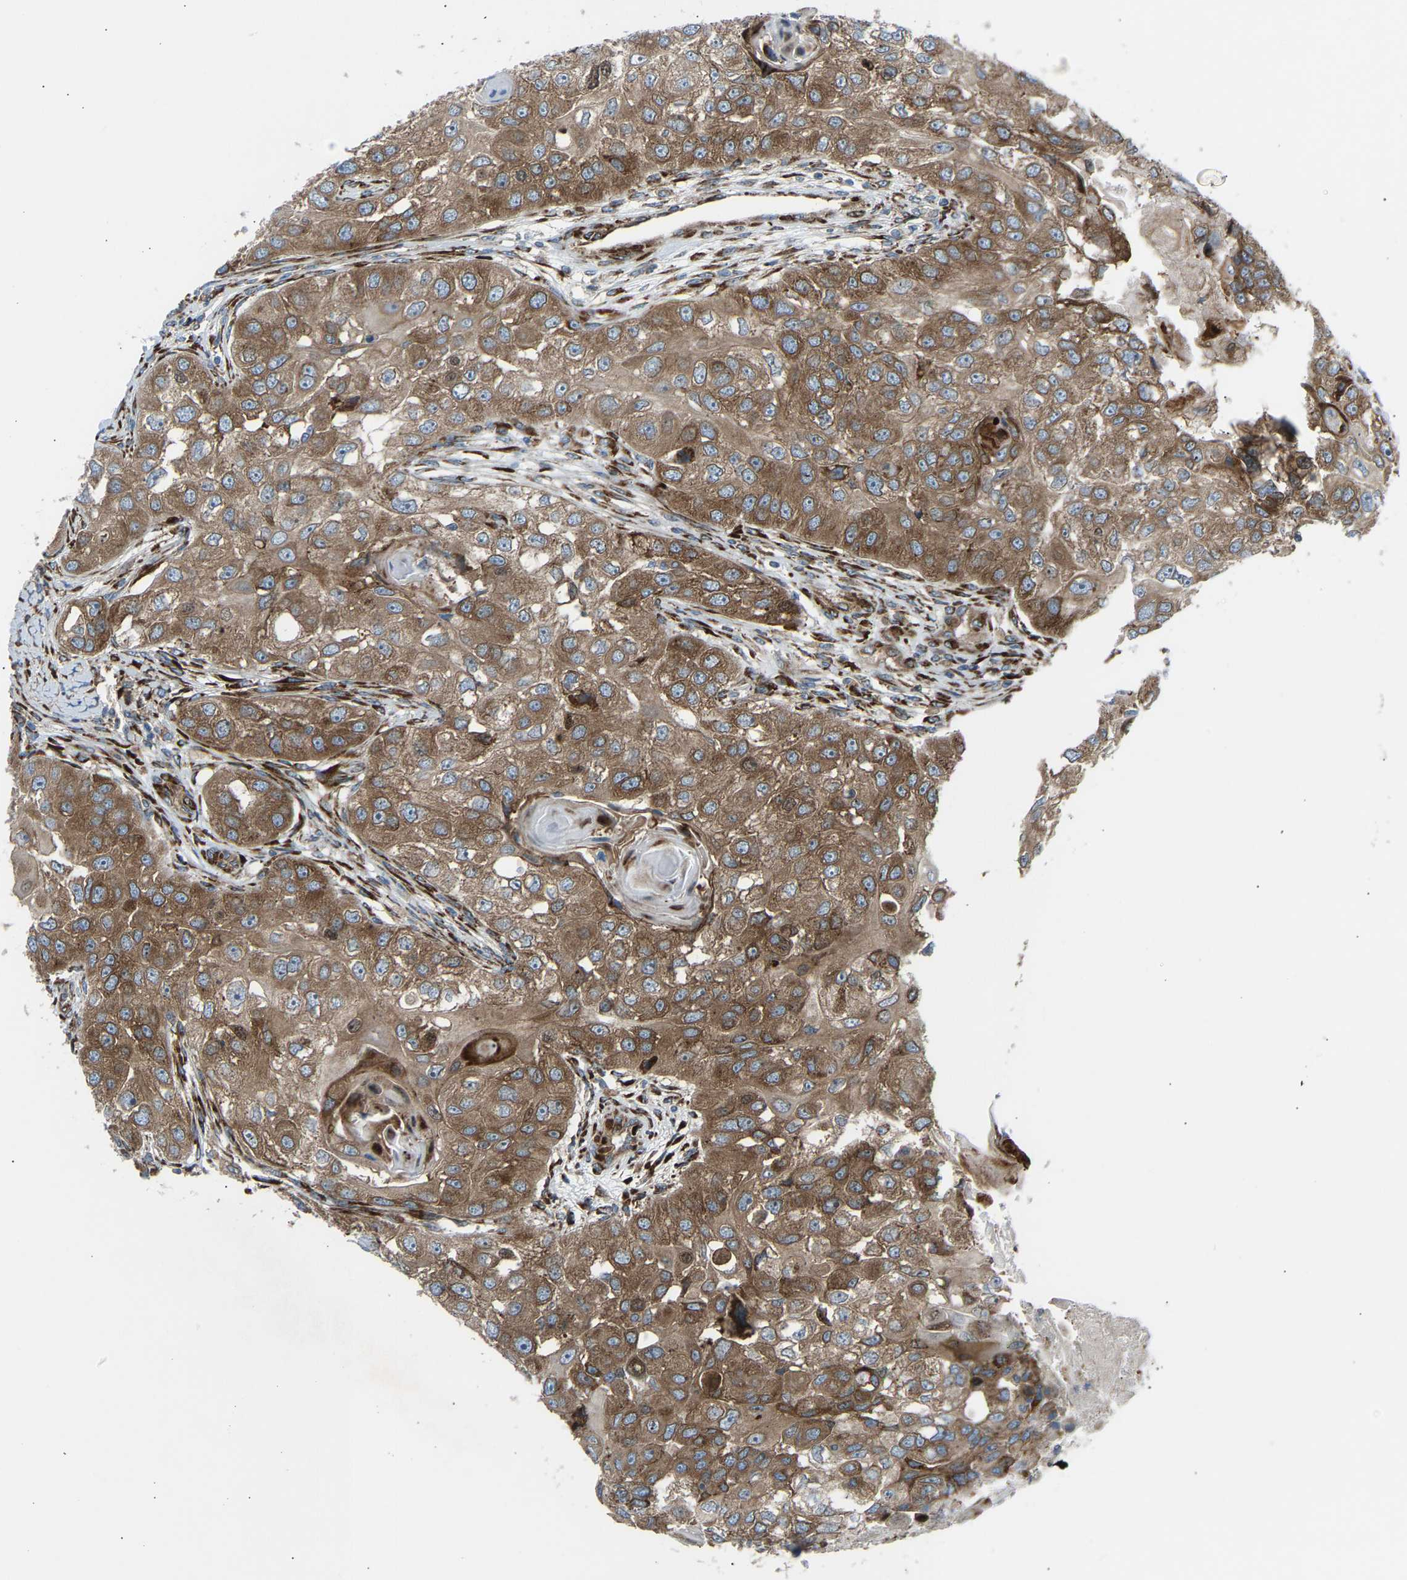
{"staining": {"intensity": "strong", "quantity": ">75%", "location": "cytoplasmic/membranous"}, "tissue": "head and neck cancer", "cell_type": "Tumor cells", "image_type": "cancer", "snomed": [{"axis": "morphology", "description": "Normal tissue, NOS"}, {"axis": "morphology", "description": "Squamous cell carcinoma, NOS"}, {"axis": "topography", "description": "Skeletal muscle"}, {"axis": "topography", "description": "Head-Neck"}], "caption": "IHC of head and neck cancer reveals high levels of strong cytoplasmic/membranous positivity in approximately >75% of tumor cells.", "gene": "VPS41", "patient": {"sex": "male", "age": 51}}